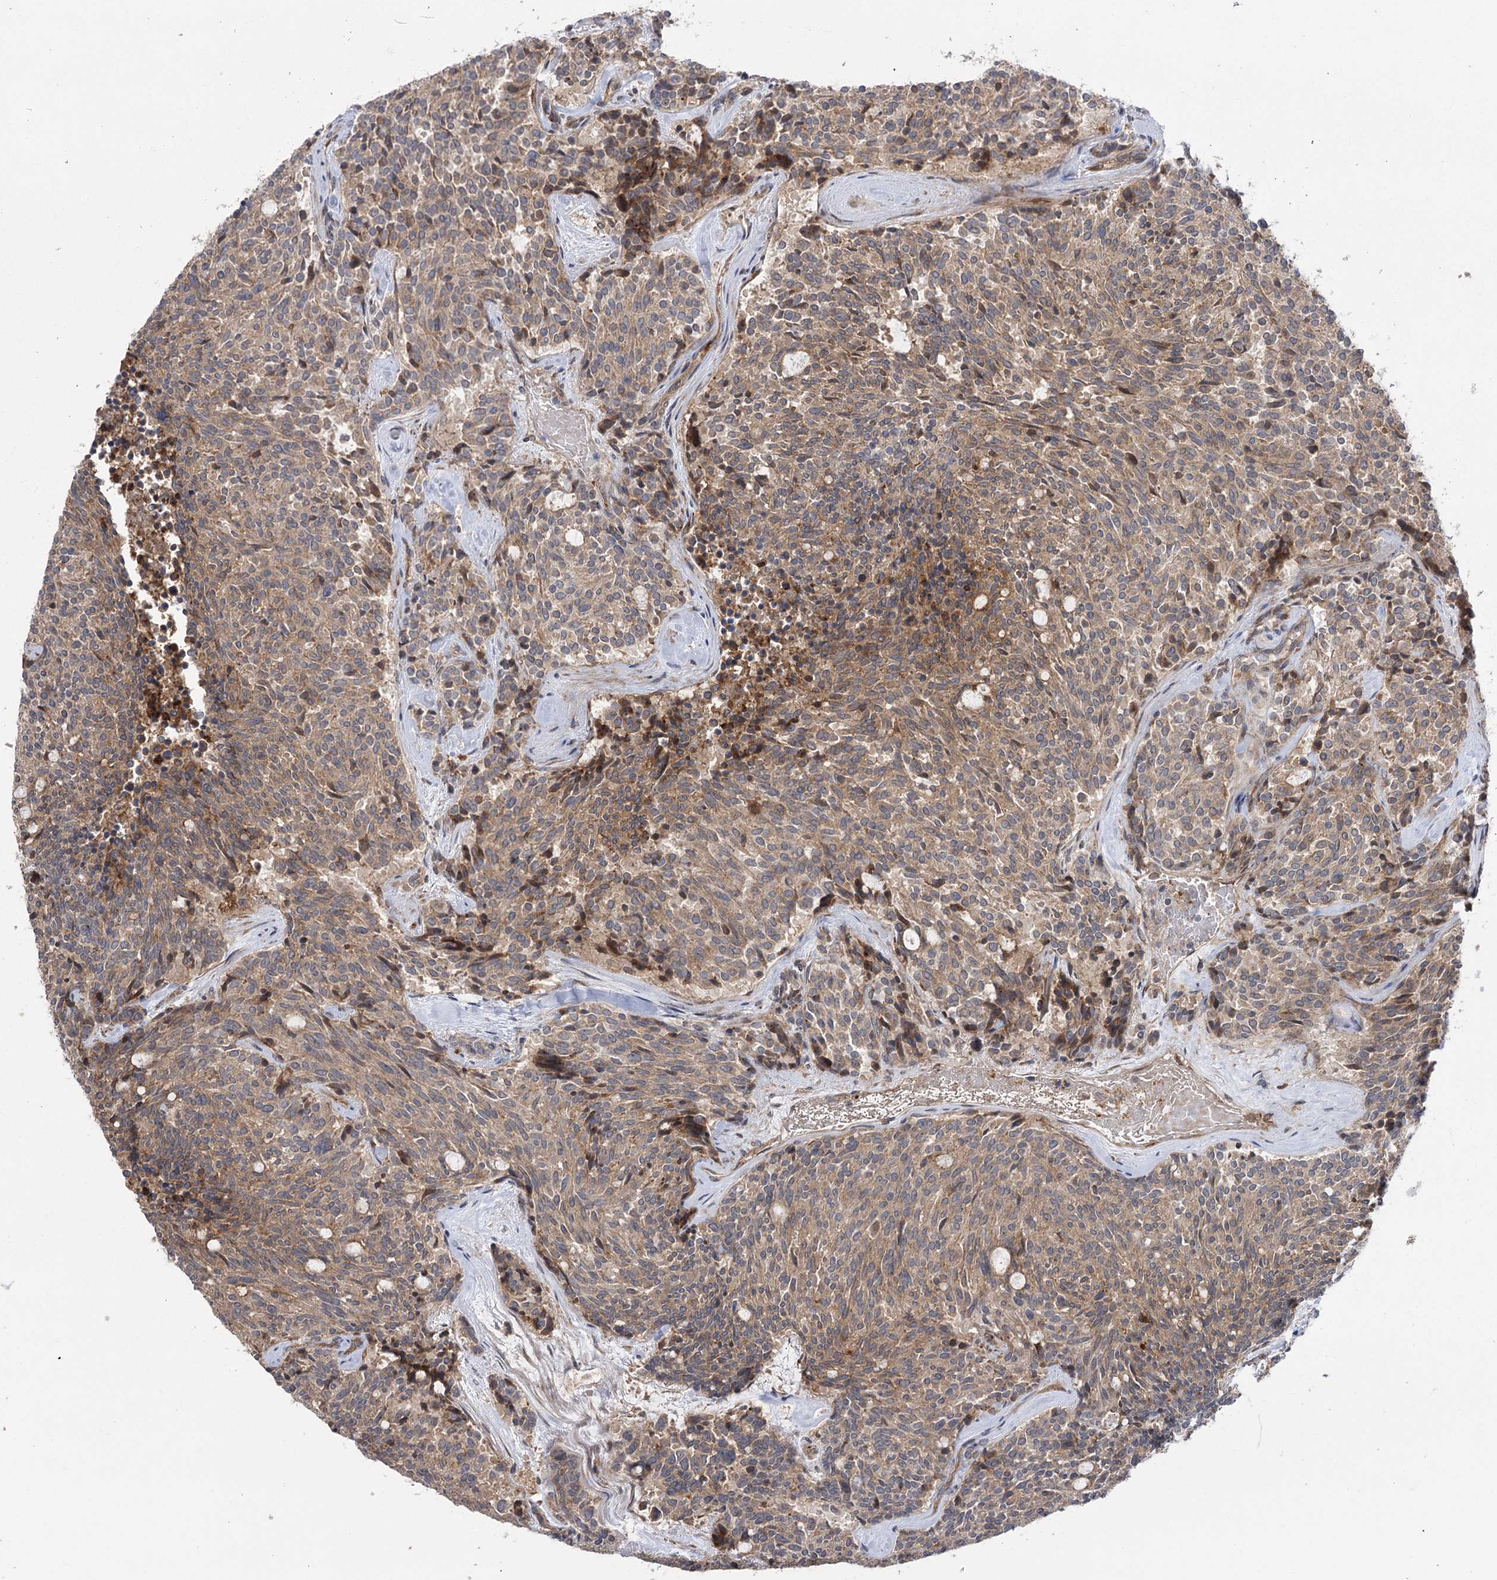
{"staining": {"intensity": "weak", "quantity": ">75%", "location": "cytoplasmic/membranous"}, "tissue": "carcinoid", "cell_type": "Tumor cells", "image_type": "cancer", "snomed": [{"axis": "morphology", "description": "Carcinoid, malignant, NOS"}, {"axis": "topography", "description": "Pancreas"}], "caption": "A brown stain shows weak cytoplasmic/membranous staining of a protein in carcinoid tumor cells.", "gene": "KCNN2", "patient": {"sex": "female", "age": 54}}